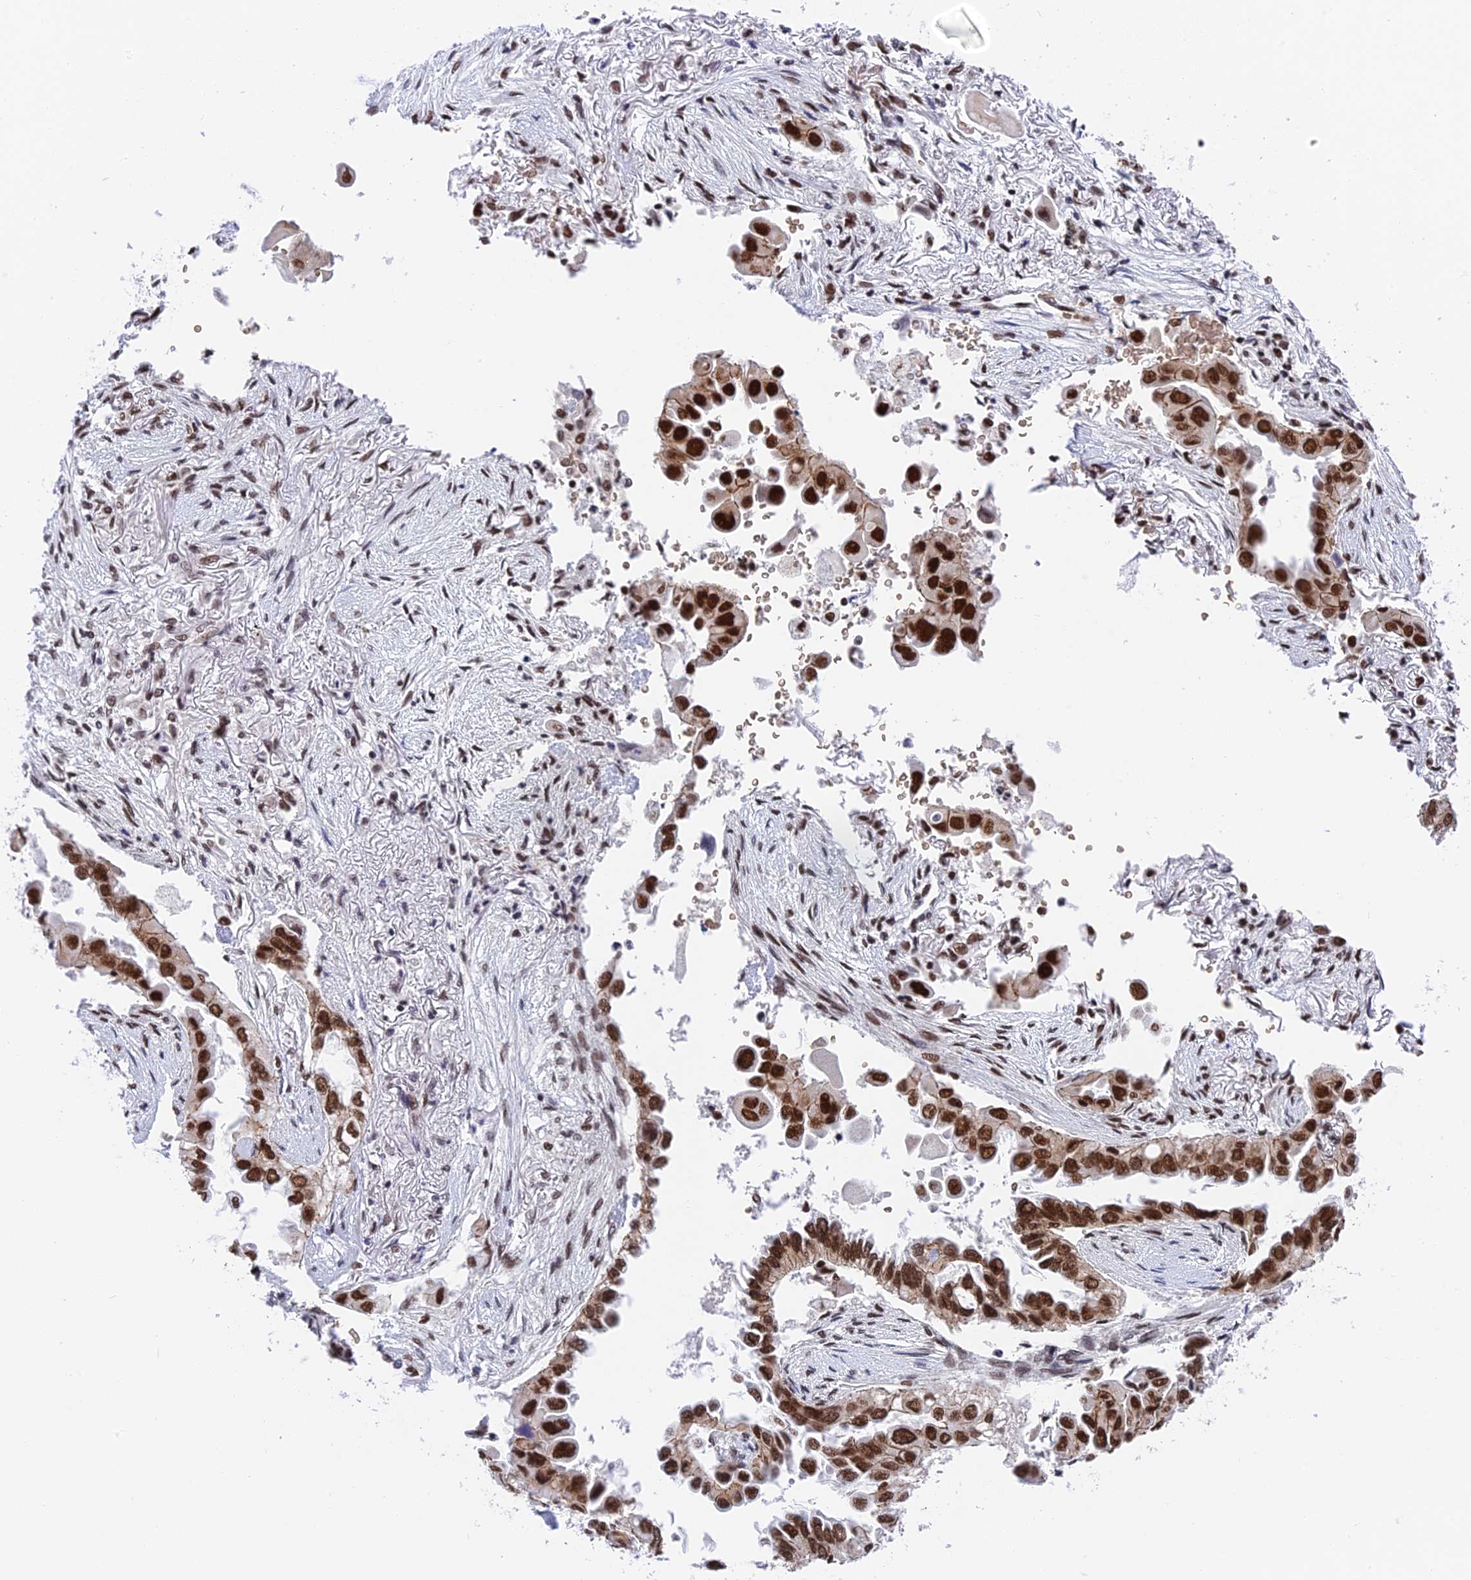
{"staining": {"intensity": "strong", "quantity": ">75%", "location": "nuclear"}, "tissue": "lung cancer", "cell_type": "Tumor cells", "image_type": "cancer", "snomed": [{"axis": "morphology", "description": "Adenocarcinoma, NOS"}, {"axis": "topography", "description": "Lung"}], "caption": "Lung adenocarcinoma stained with IHC displays strong nuclear positivity in approximately >75% of tumor cells.", "gene": "EEF1AKMT3", "patient": {"sex": "female", "age": 76}}